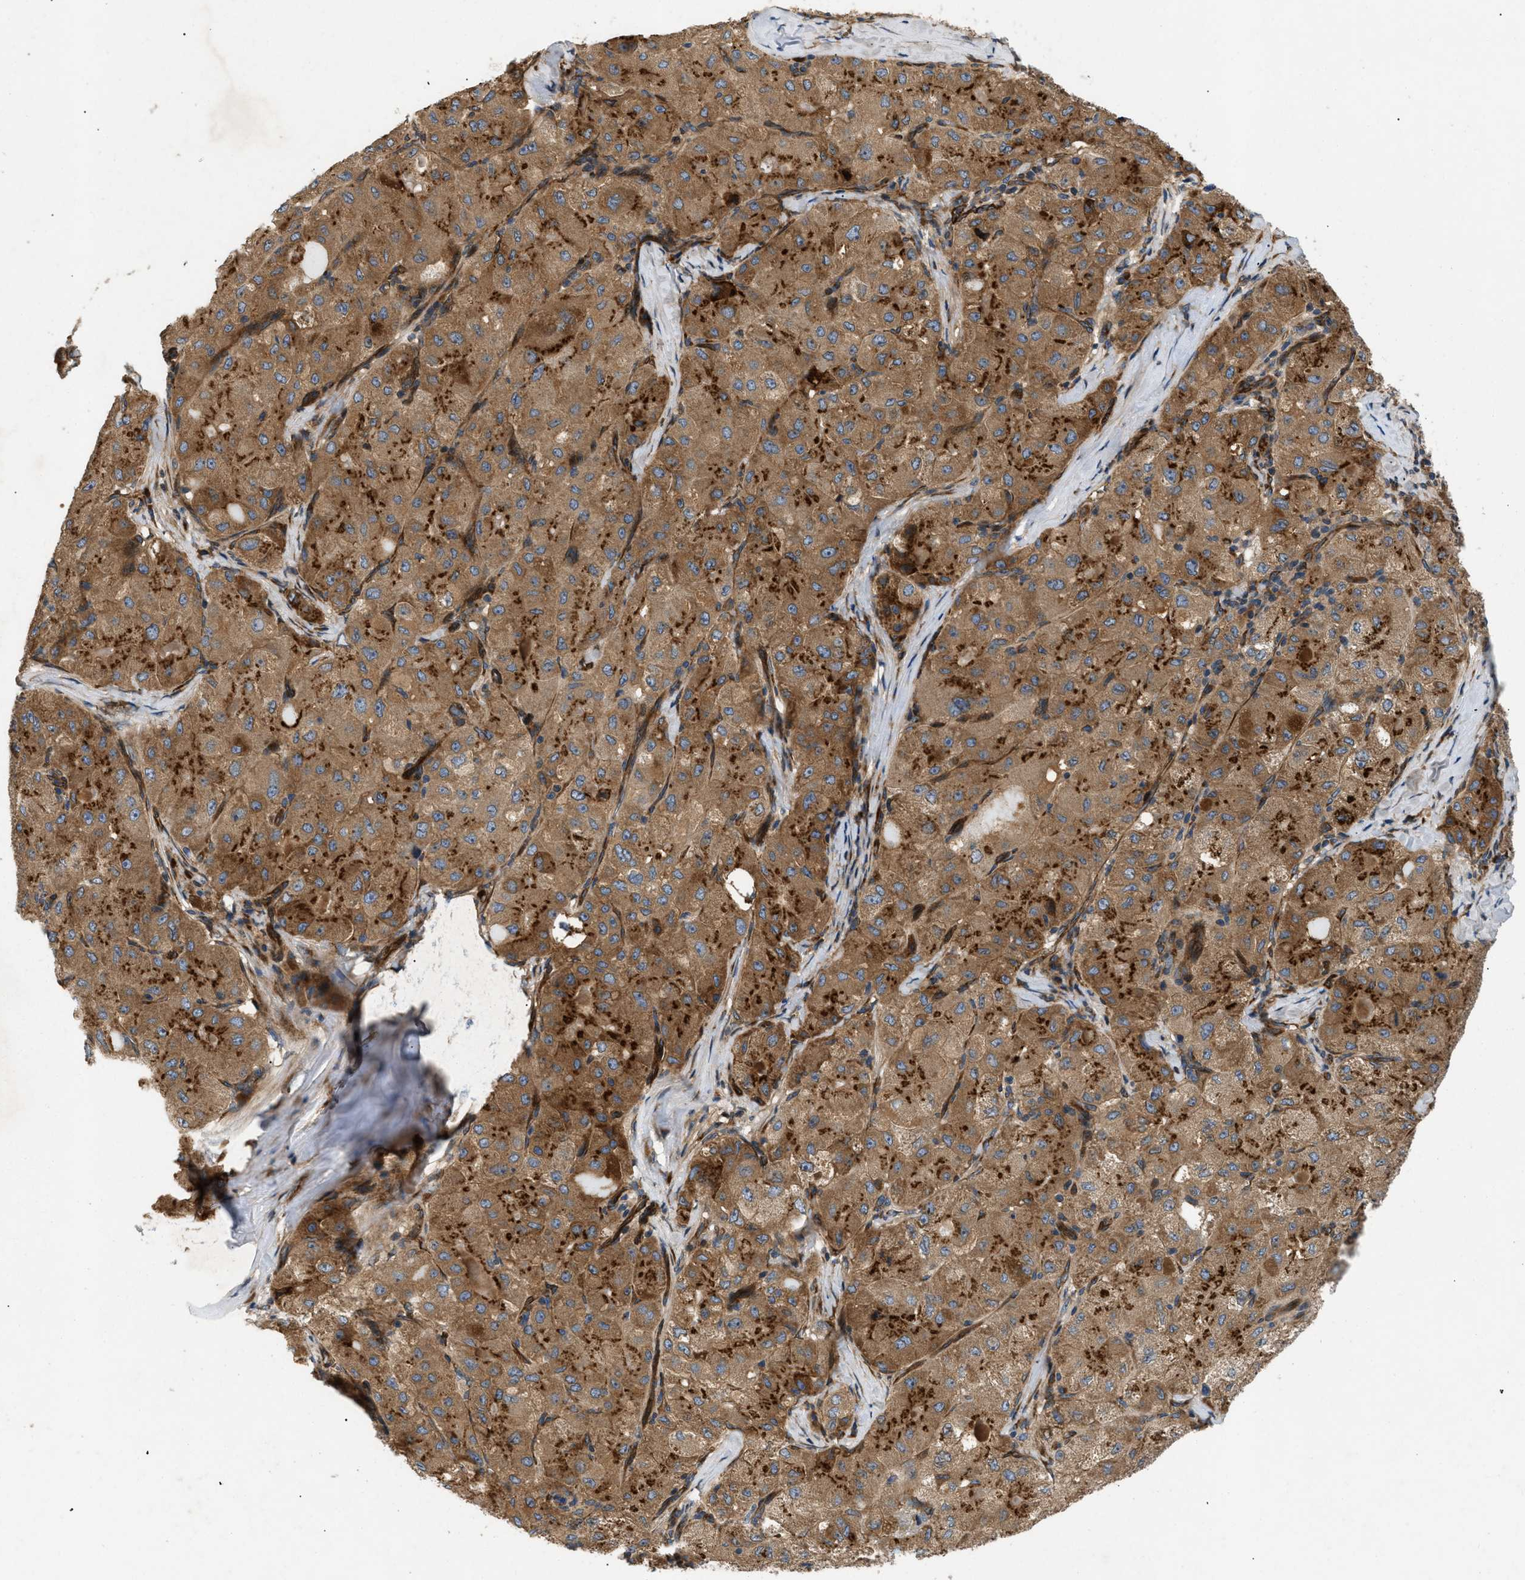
{"staining": {"intensity": "strong", "quantity": ">75%", "location": "cytoplasmic/membranous"}, "tissue": "liver cancer", "cell_type": "Tumor cells", "image_type": "cancer", "snomed": [{"axis": "morphology", "description": "Carcinoma, Hepatocellular, NOS"}, {"axis": "topography", "description": "Liver"}], "caption": "There is high levels of strong cytoplasmic/membranous staining in tumor cells of hepatocellular carcinoma (liver), as demonstrated by immunohistochemical staining (brown color).", "gene": "LYSMD3", "patient": {"sex": "male", "age": 80}}